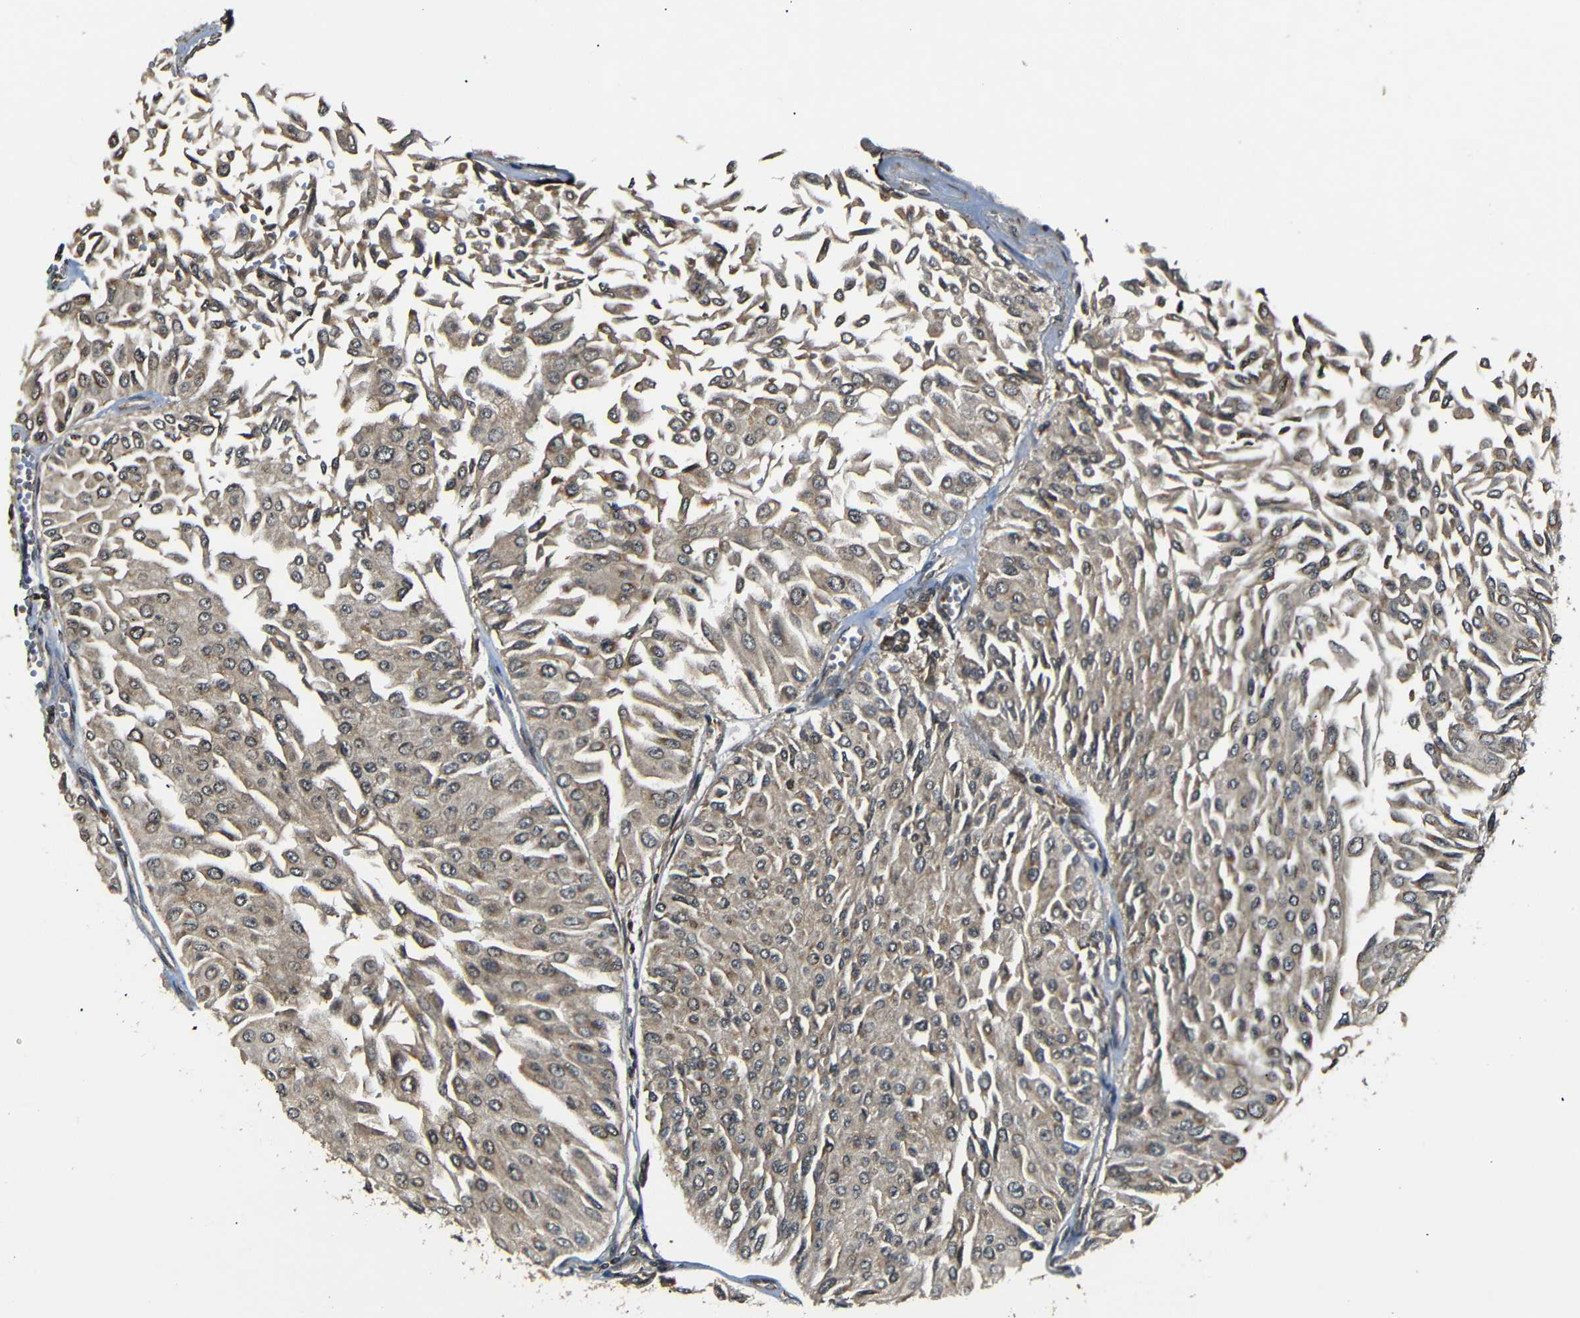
{"staining": {"intensity": "weak", "quantity": ">75%", "location": "cytoplasmic/membranous"}, "tissue": "urothelial cancer", "cell_type": "Tumor cells", "image_type": "cancer", "snomed": [{"axis": "morphology", "description": "Urothelial carcinoma, Low grade"}, {"axis": "topography", "description": "Urinary bladder"}], "caption": "Human urothelial cancer stained with a protein marker reveals weak staining in tumor cells.", "gene": "TANK", "patient": {"sex": "male", "age": 67}}